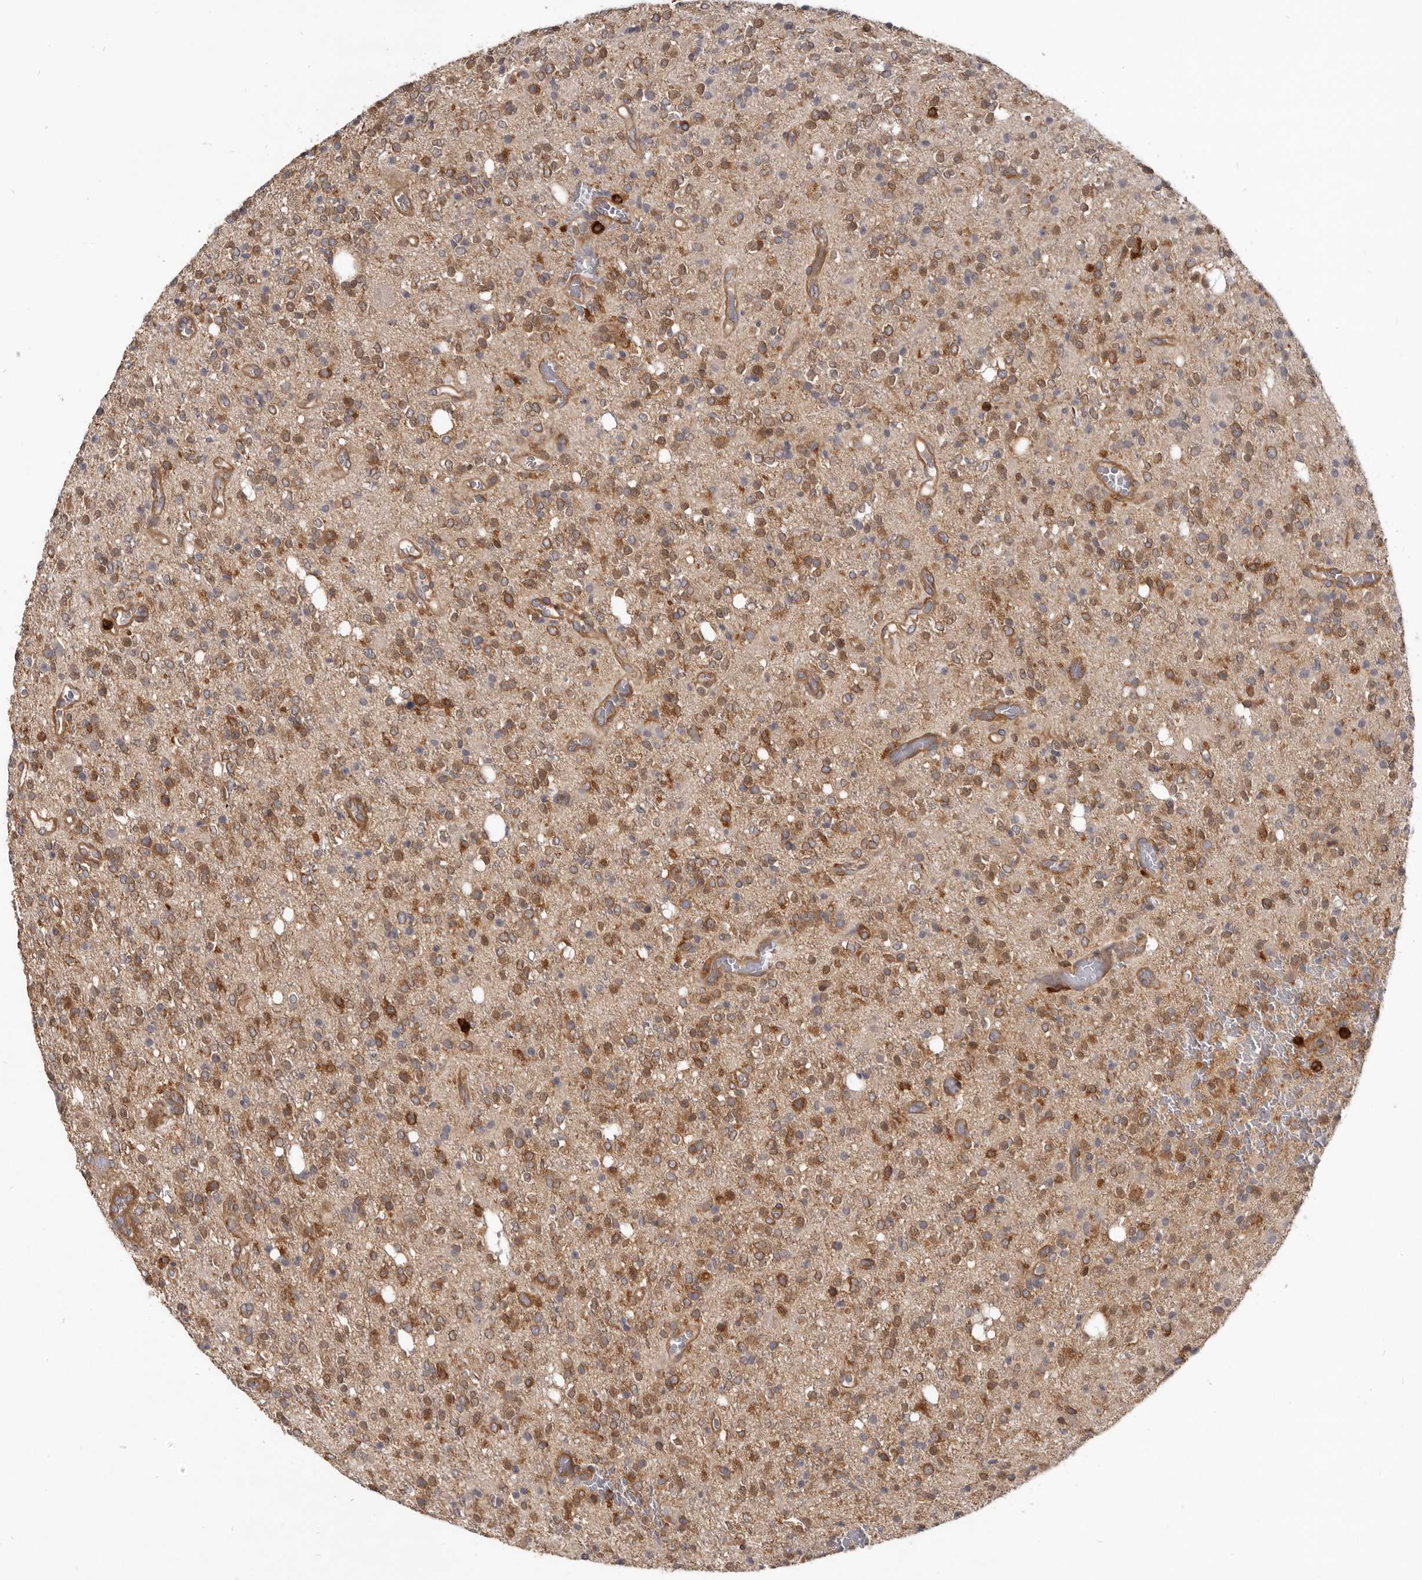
{"staining": {"intensity": "moderate", "quantity": ">75%", "location": "cytoplasmic/membranous"}, "tissue": "glioma", "cell_type": "Tumor cells", "image_type": "cancer", "snomed": [{"axis": "morphology", "description": "Glioma, malignant, High grade"}, {"axis": "topography", "description": "Brain"}], "caption": "Glioma stained with DAB (3,3'-diaminobenzidine) IHC demonstrates medium levels of moderate cytoplasmic/membranous expression in approximately >75% of tumor cells. Using DAB (brown) and hematoxylin (blue) stains, captured at high magnification using brightfield microscopy.", "gene": "CBL", "patient": {"sex": "male", "age": 34}}